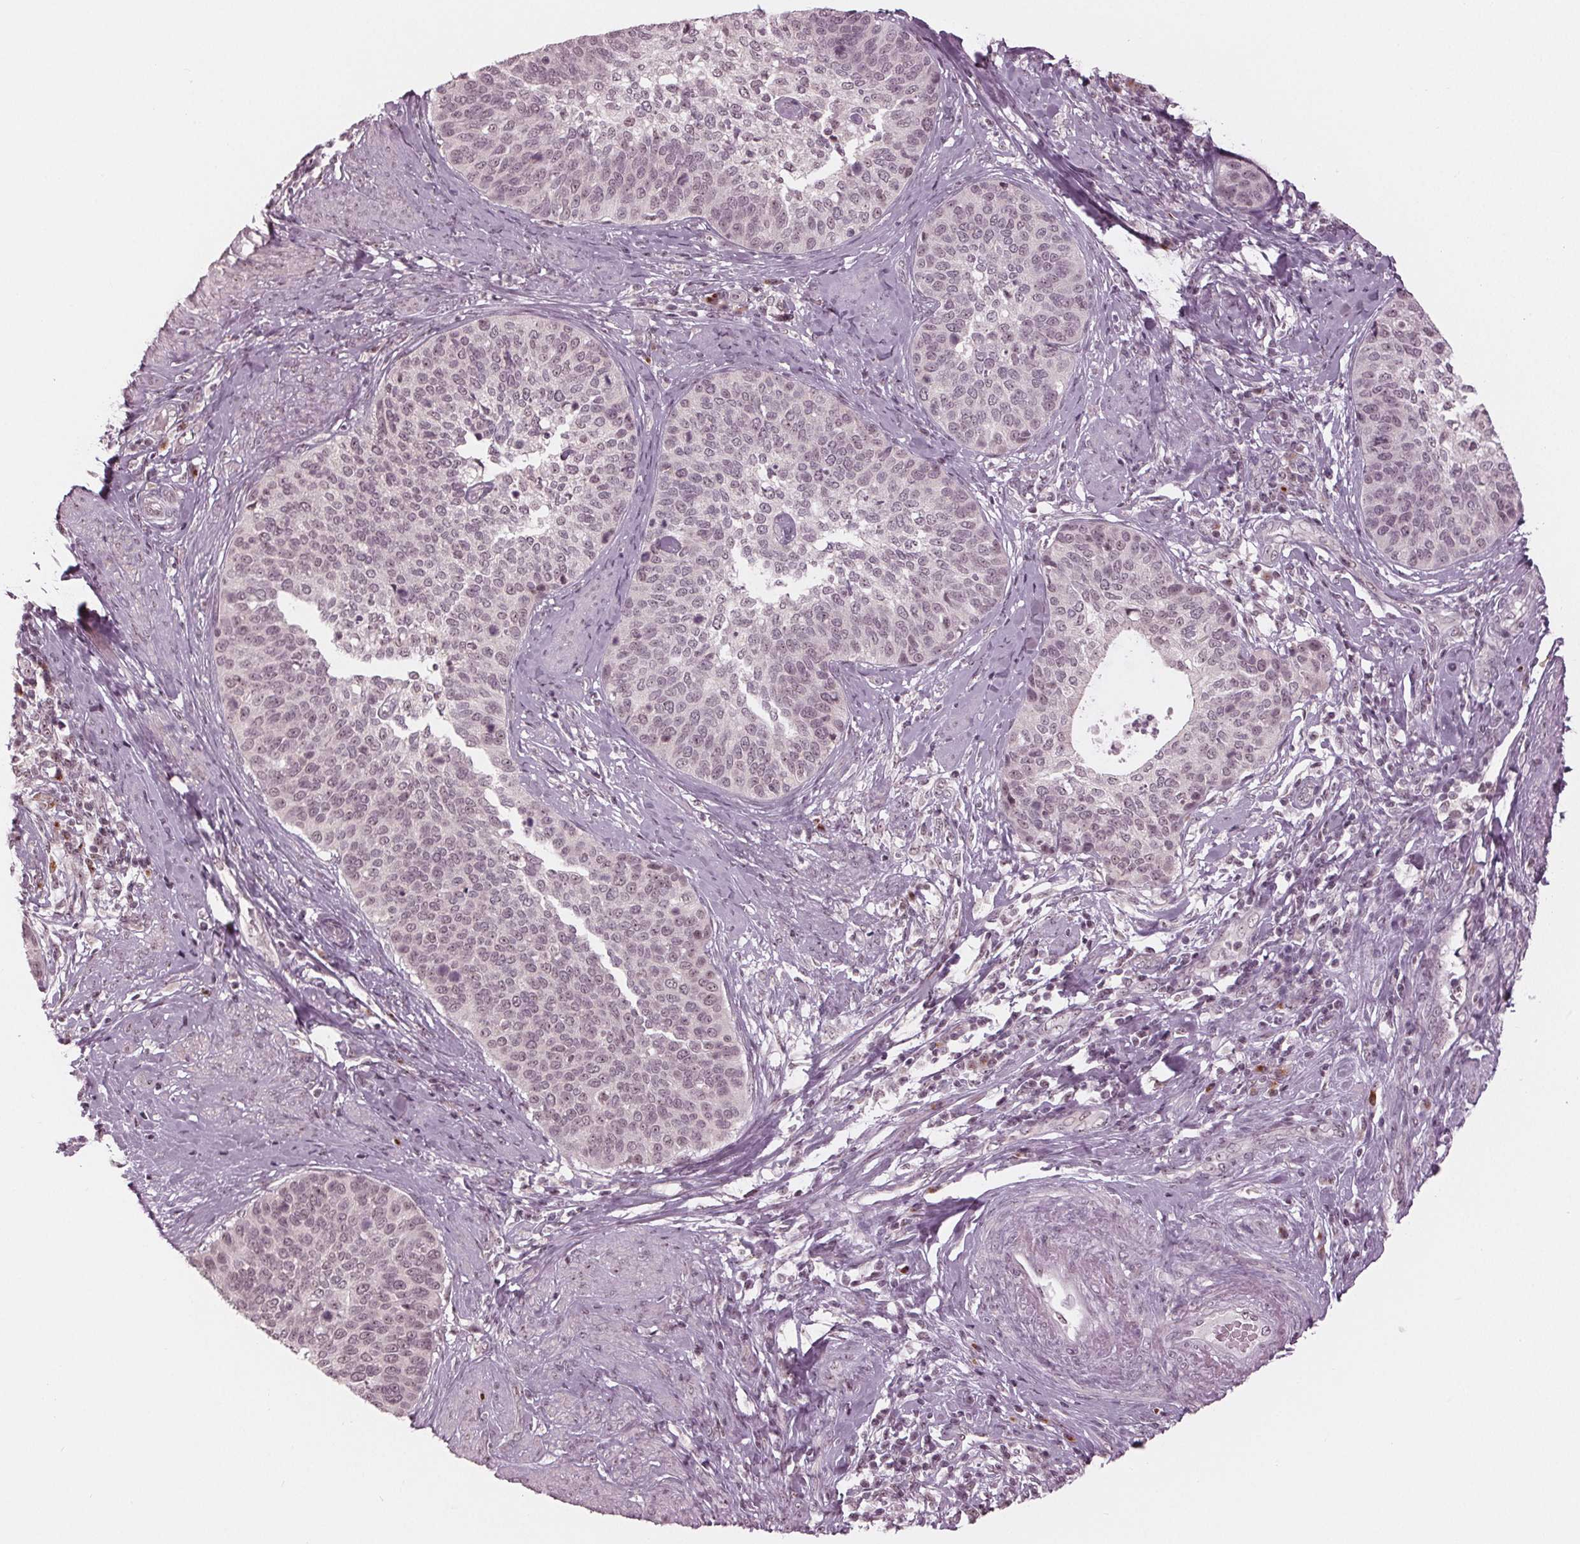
{"staining": {"intensity": "weak", "quantity": "<25%", "location": "nuclear"}, "tissue": "cervical cancer", "cell_type": "Tumor cells", "image_type": "cancer", "snomed": [{"axis": "morphology", "description": "Squamous cell carcinoma, NOS"}, {"axis": "topography", "description": "Cervix"}], "caption": "Tumor cells show no significant protein expression in cervical squamous cell carcinoma.", "gene": "SLX4", "patient": {"sex": "female", "age": 69}}